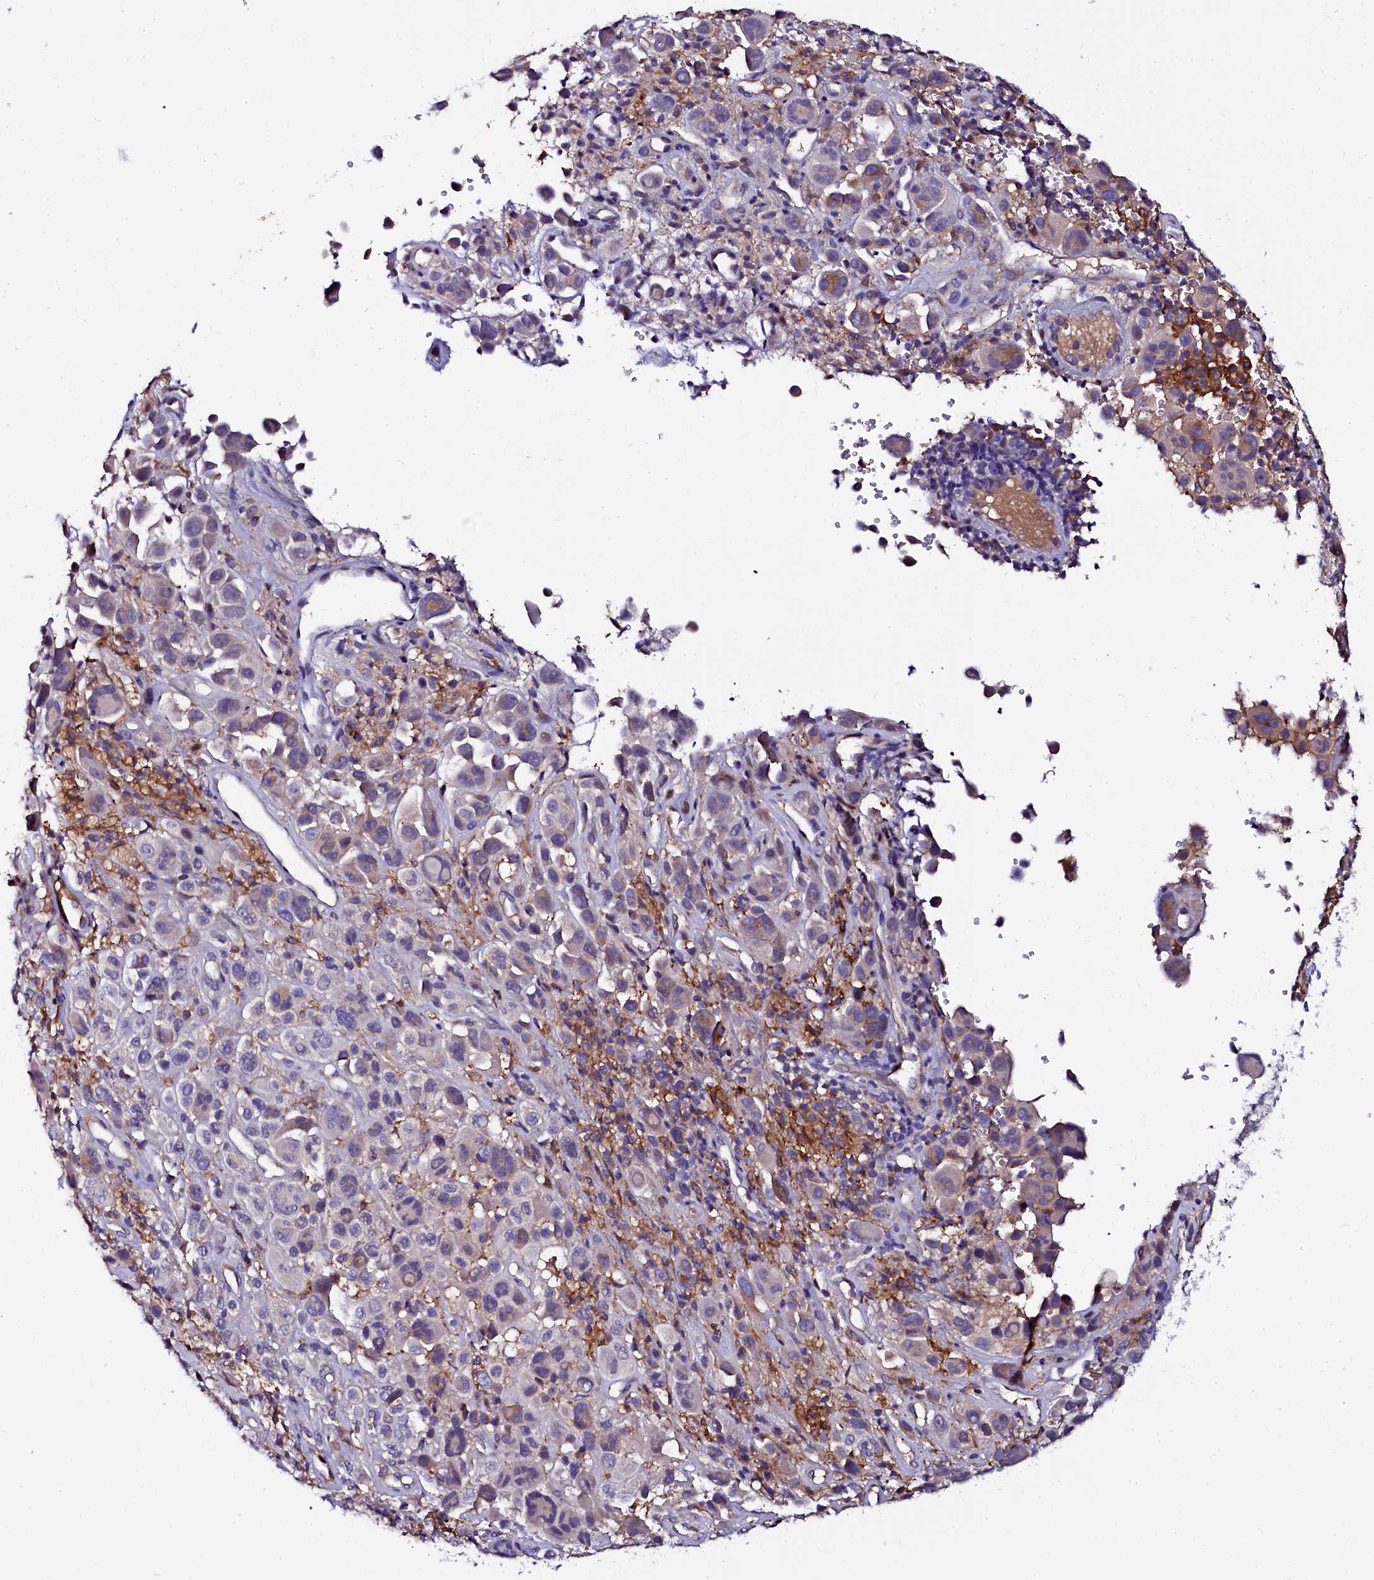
{"staining": {"intensity": "weak", "quantity": "<25%", "location": "cytoplasmic/membranous"}, "tissue": "melanoma", "cell_type": "Tumor cells", "image_type": "cancer", "snomed": [{"axis": "morphology", "description": "Malignant melanoma, NOS"}, {"axis": "topography", "description": "Skin of trunk"}], "caption": "High power microscopy image of an immunohistochemistry image of malignant melanoma, revealing no significant positivity in tumor cells.", "gene": "OTOL1", "patient": {"sex": "male", "age": 71}}